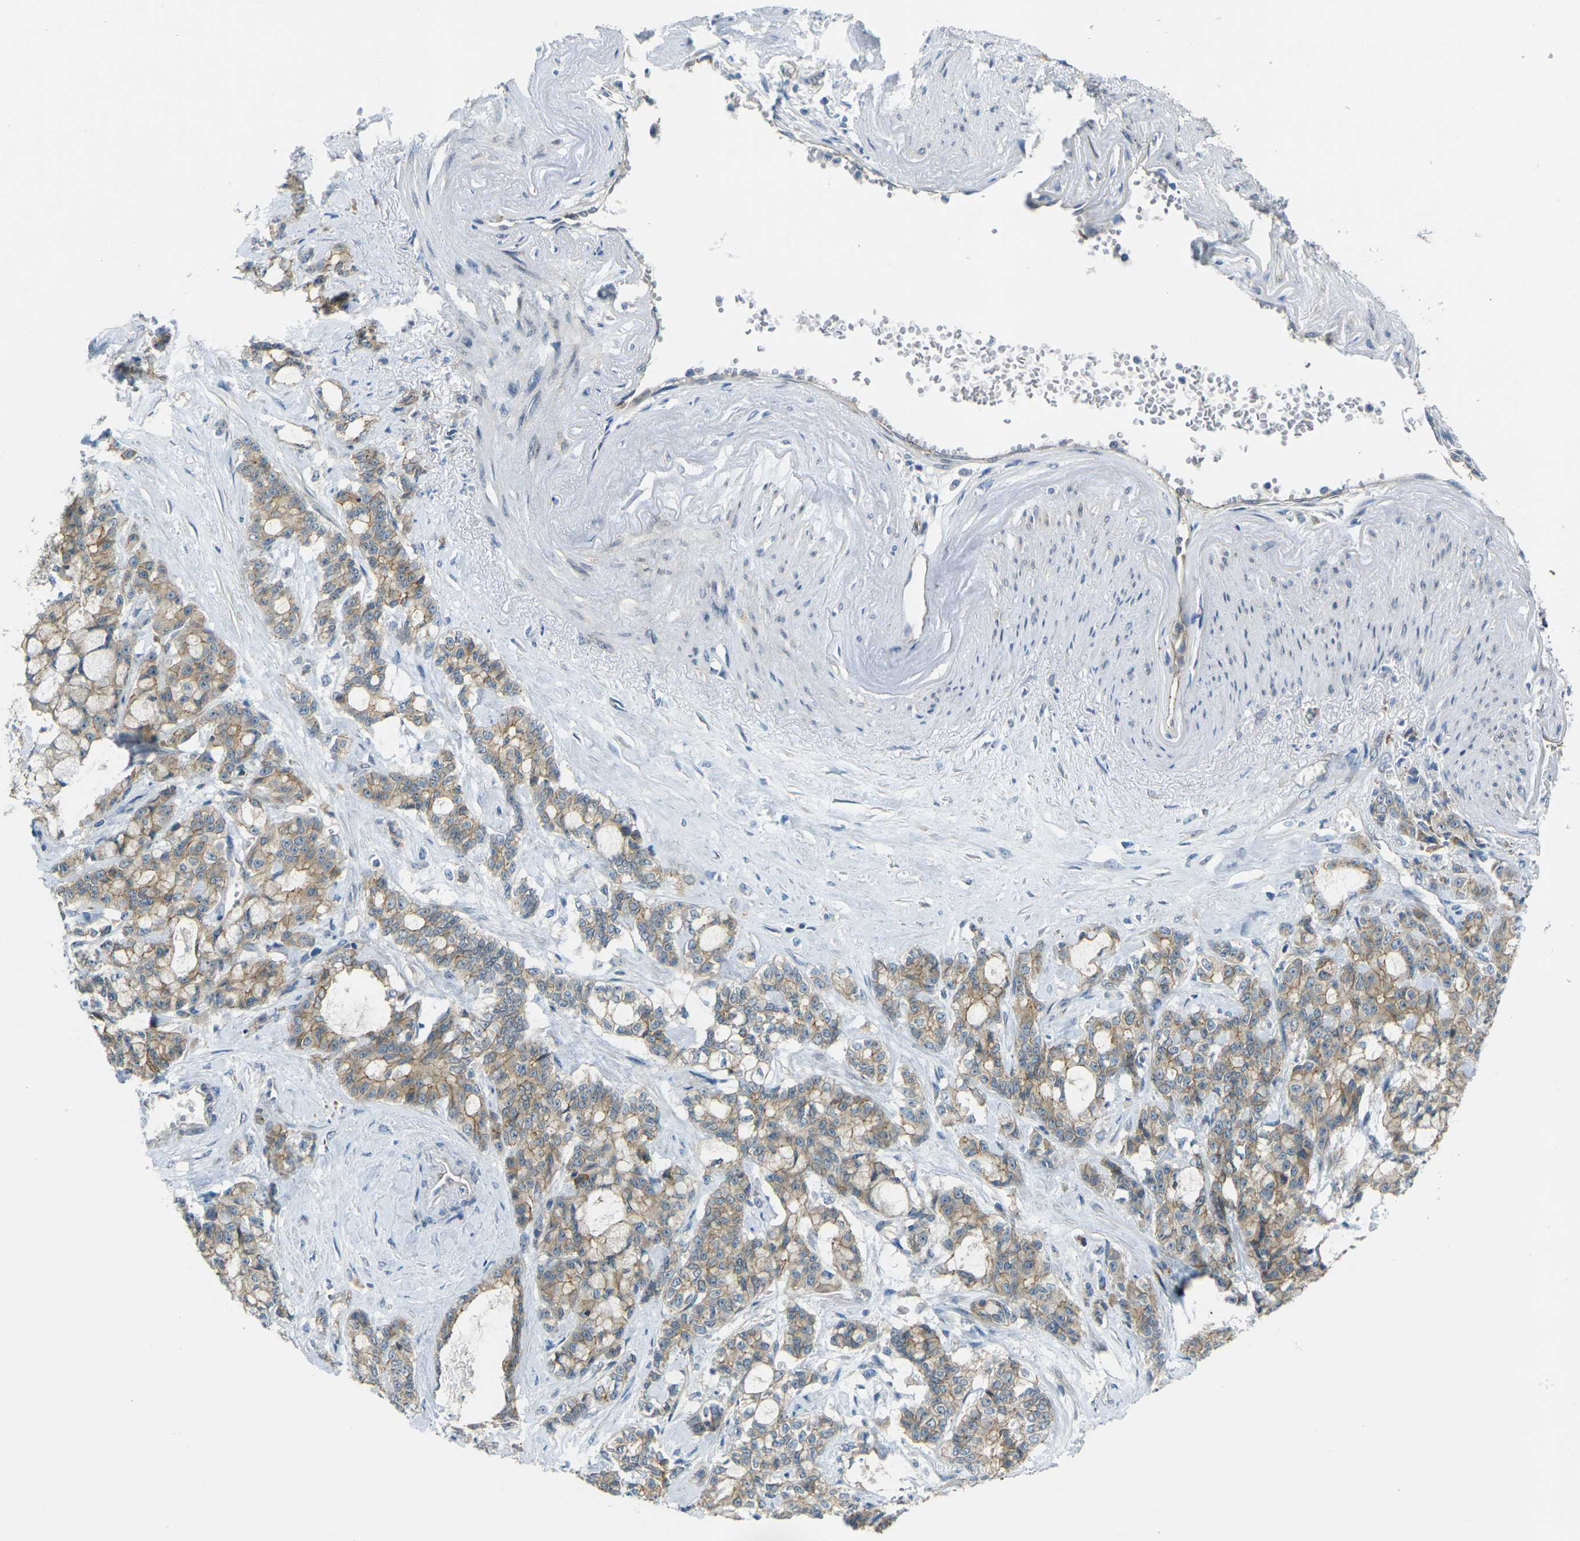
{"staining": {"intensity": "weak", "quantity": ">75%", "location": "cytoplasmic/membranous"}, "tissue": "pancreatic cancer", "cell_type": "Tumor cells", "image_type": "cancer", "snomed": [{"axis": "morphology", "description": "Adenocarcinoma, NOS"}, {"axis": "topography", "description": "Pancreas"}], "caption": "The immunohistochemical stain highlights weak cytoplasmic/membranous positivity in tumor cells of adenocarcinoma (pancreatic) tissue. (brown staining indicates protein expression, while blue staining denotes nuclei).", "gene": "RHBDD1", "patient": {"sex": "female", "age": 73}}